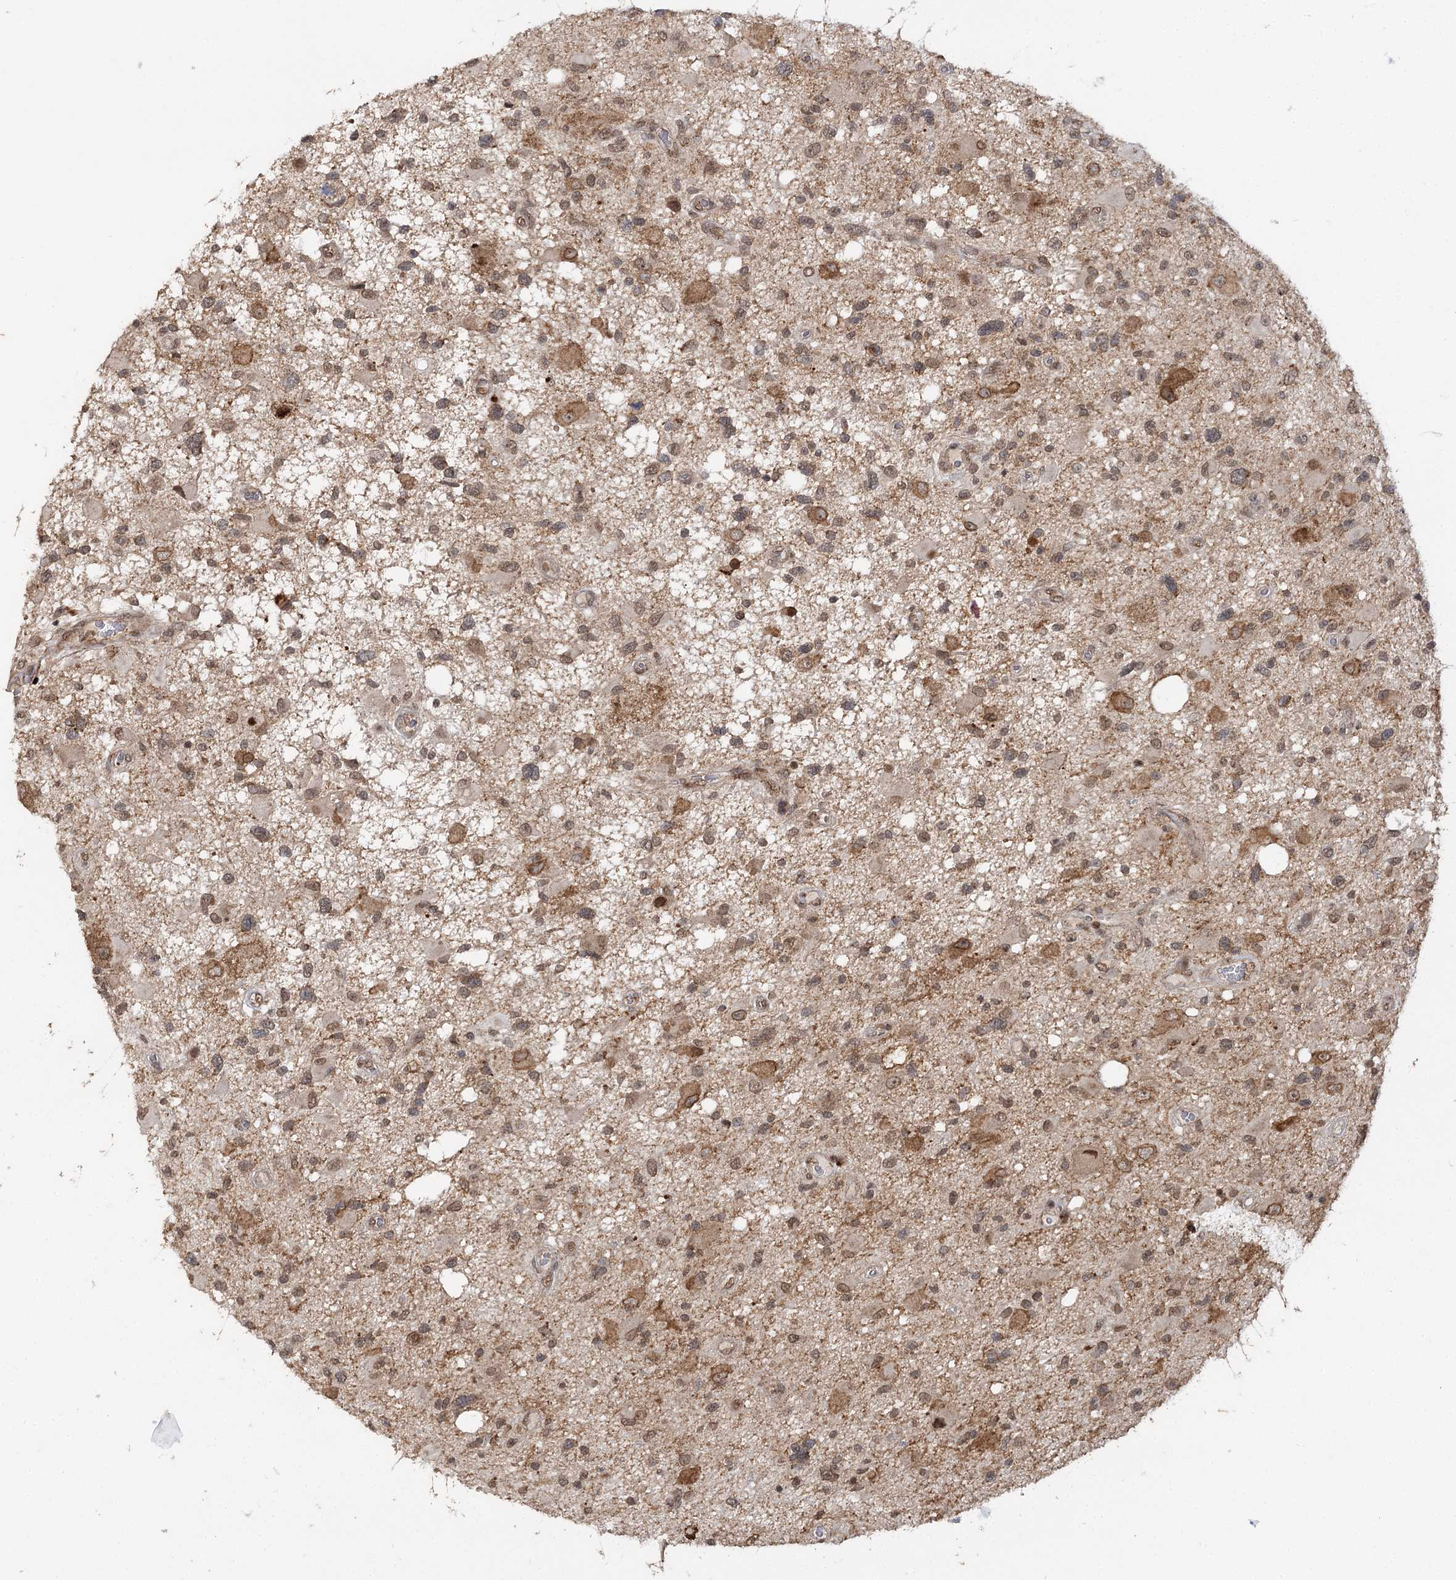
{"staining": {"intensity": "moderate", "quantity": "25%-75%", "location": "cytoplasmic/membranous,nuclear"}, "tissue": "glioma", "cell_type": "Tumor cells", "image_type": "cancer", "snomed": [{"axis": "morphology", "description": "Glioma, malignant, High grade"}, {"axis": "topography", "description": "Brain"}], "caption": "Glioma stained with a protein marker shows moderate staining in tumor cells.", "gene": "ZNRF3", "patient": {"sex": "male", "age": 33}}